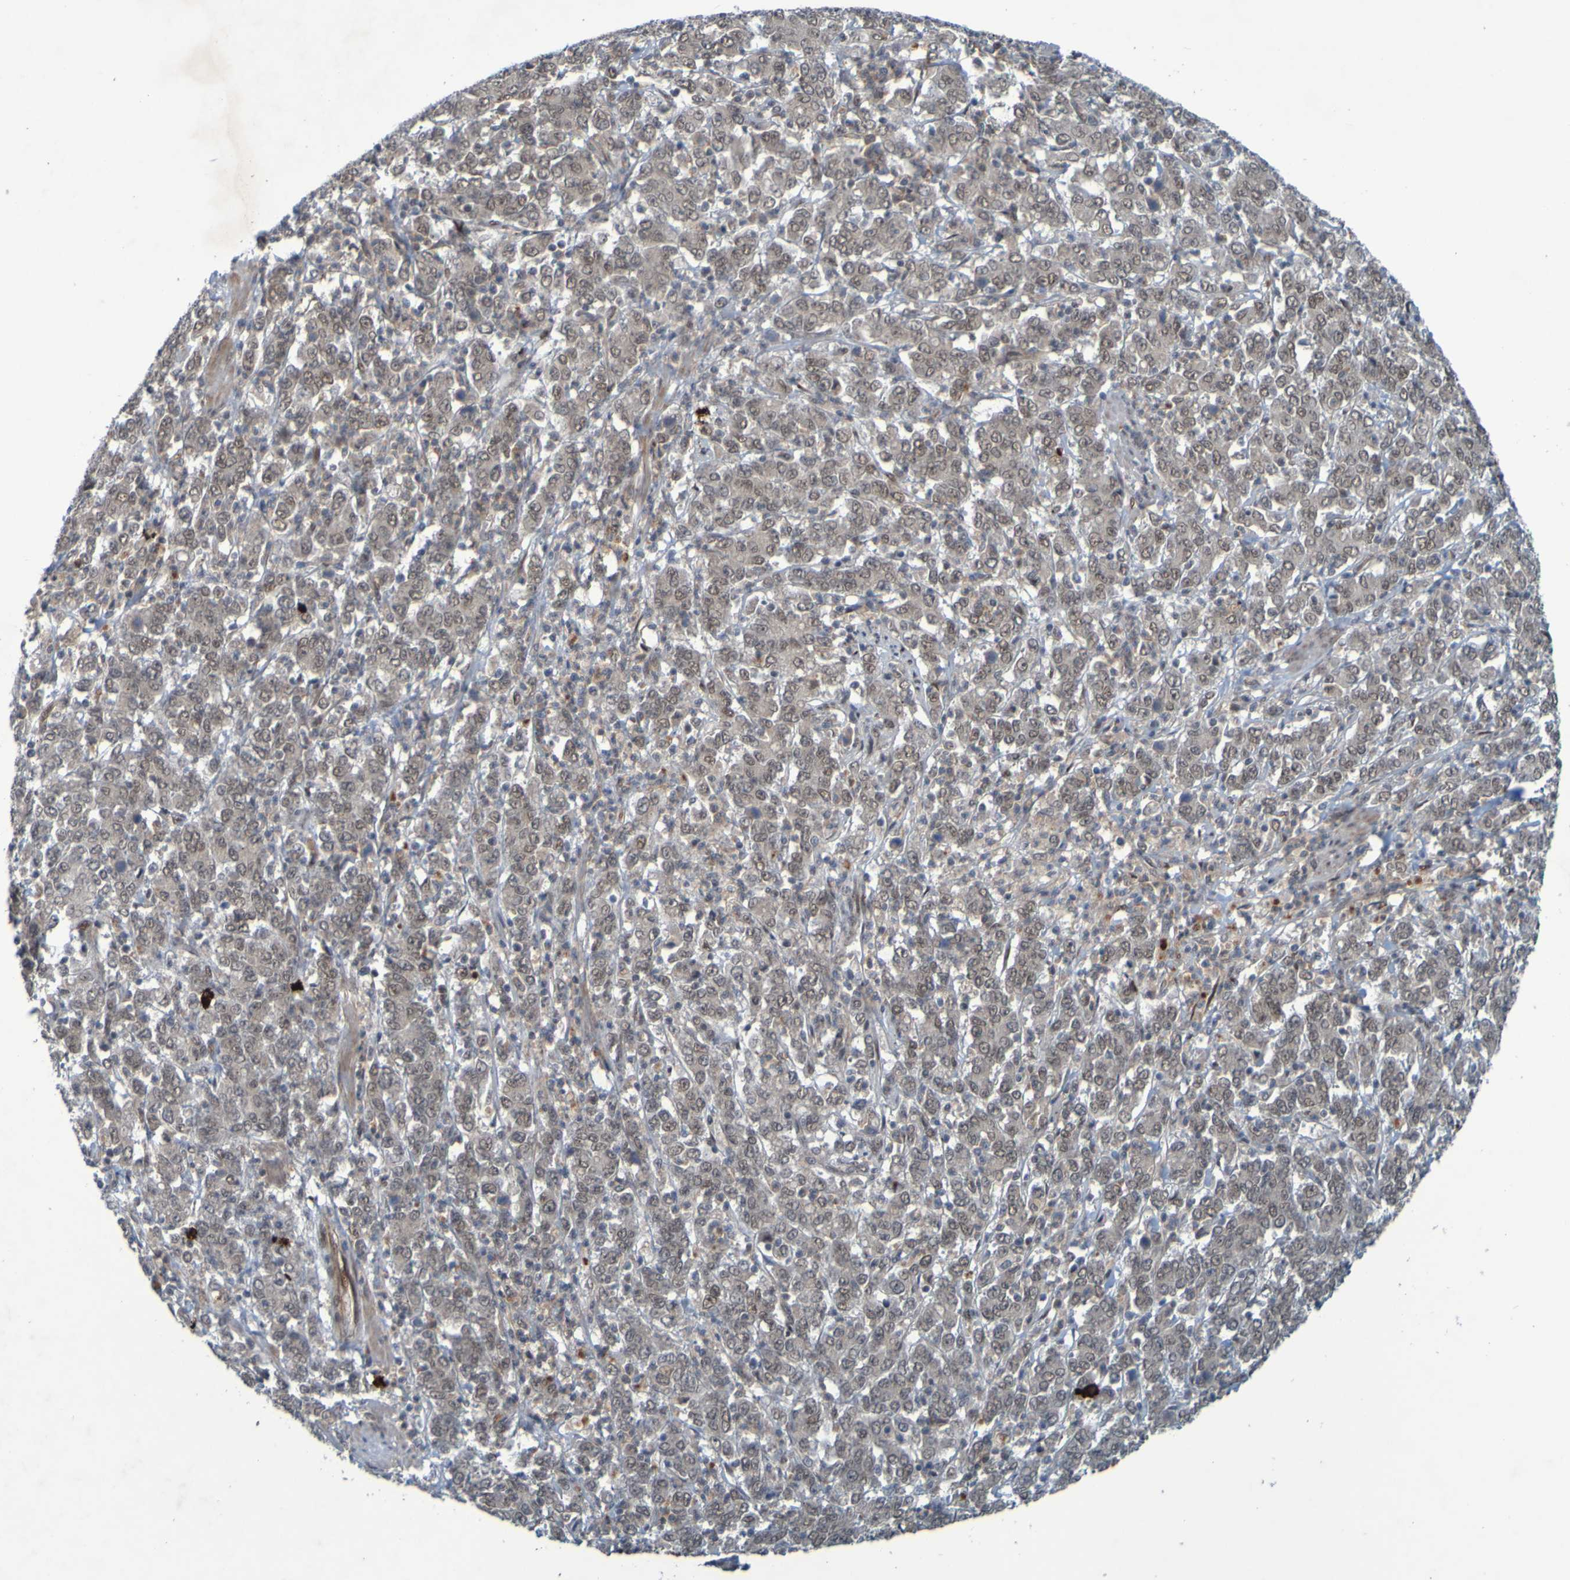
{"staining": {"intensity": "moderate", "quantity": ">75%", "location": "cytoplasmic/membranous,nuclear"}, "tissue": "stomach cancer", "cell_type": "Tumor cells", "image_type": "cancer", "snomed": [{"axis": "morphology", "description": "Adenocarcinoma, NOS"}, {"axis": "topography", "description": "Stomach, lower"}], "caption": "A high-resolution histopathology image shows immunohistochemistry (IHC) staining of stomach adenocarcinoma, which demonstrates moderate cytoplasmic/membranous and nuclear positivity in approximately >75% of tumor cells.", "gene": "MCPH1", "patient": {"sex": "female", "age": 71}}